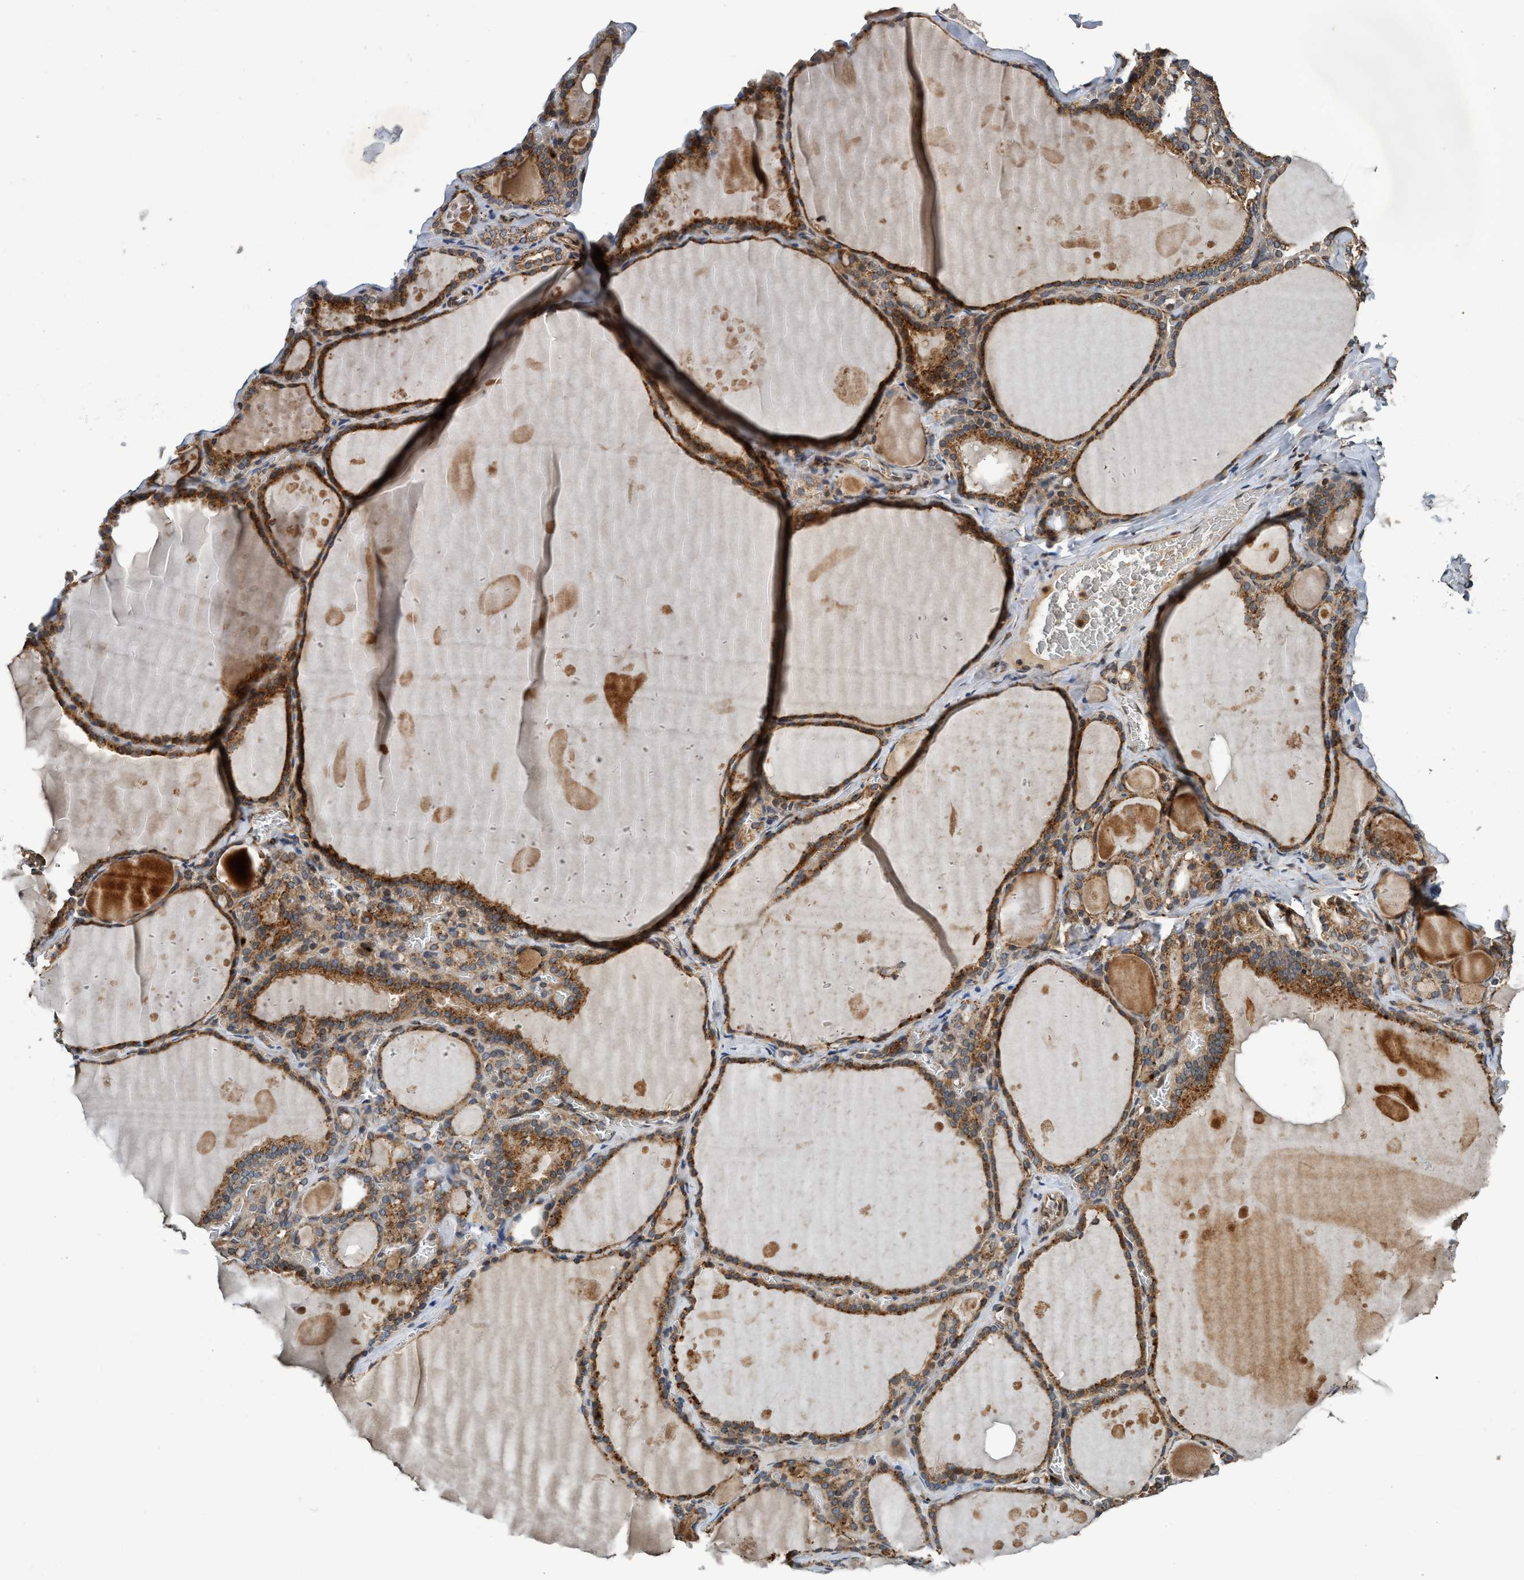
{"staining": {"intensity": "strong", "quantity": ">75%", "location": "cytoplasmic/membranous"}, "tissue": "thyroid gland", "cell_type": "Glandular cells", "image_type": "normal", "snomed": [{"axis": "morphology", "description": "Normal tissue, NOS"}, {"axis": "topography", "description": "Thyroid gland"}], "caption": "Protein staining by immunohistochemistry (IHC) exhibits strong cytoplasmic/membranous positivity in about >75% of glandular cells in normal thyroid gland.", "gene": "MACC1", "patient": {"sex": "male", "age": 56}}